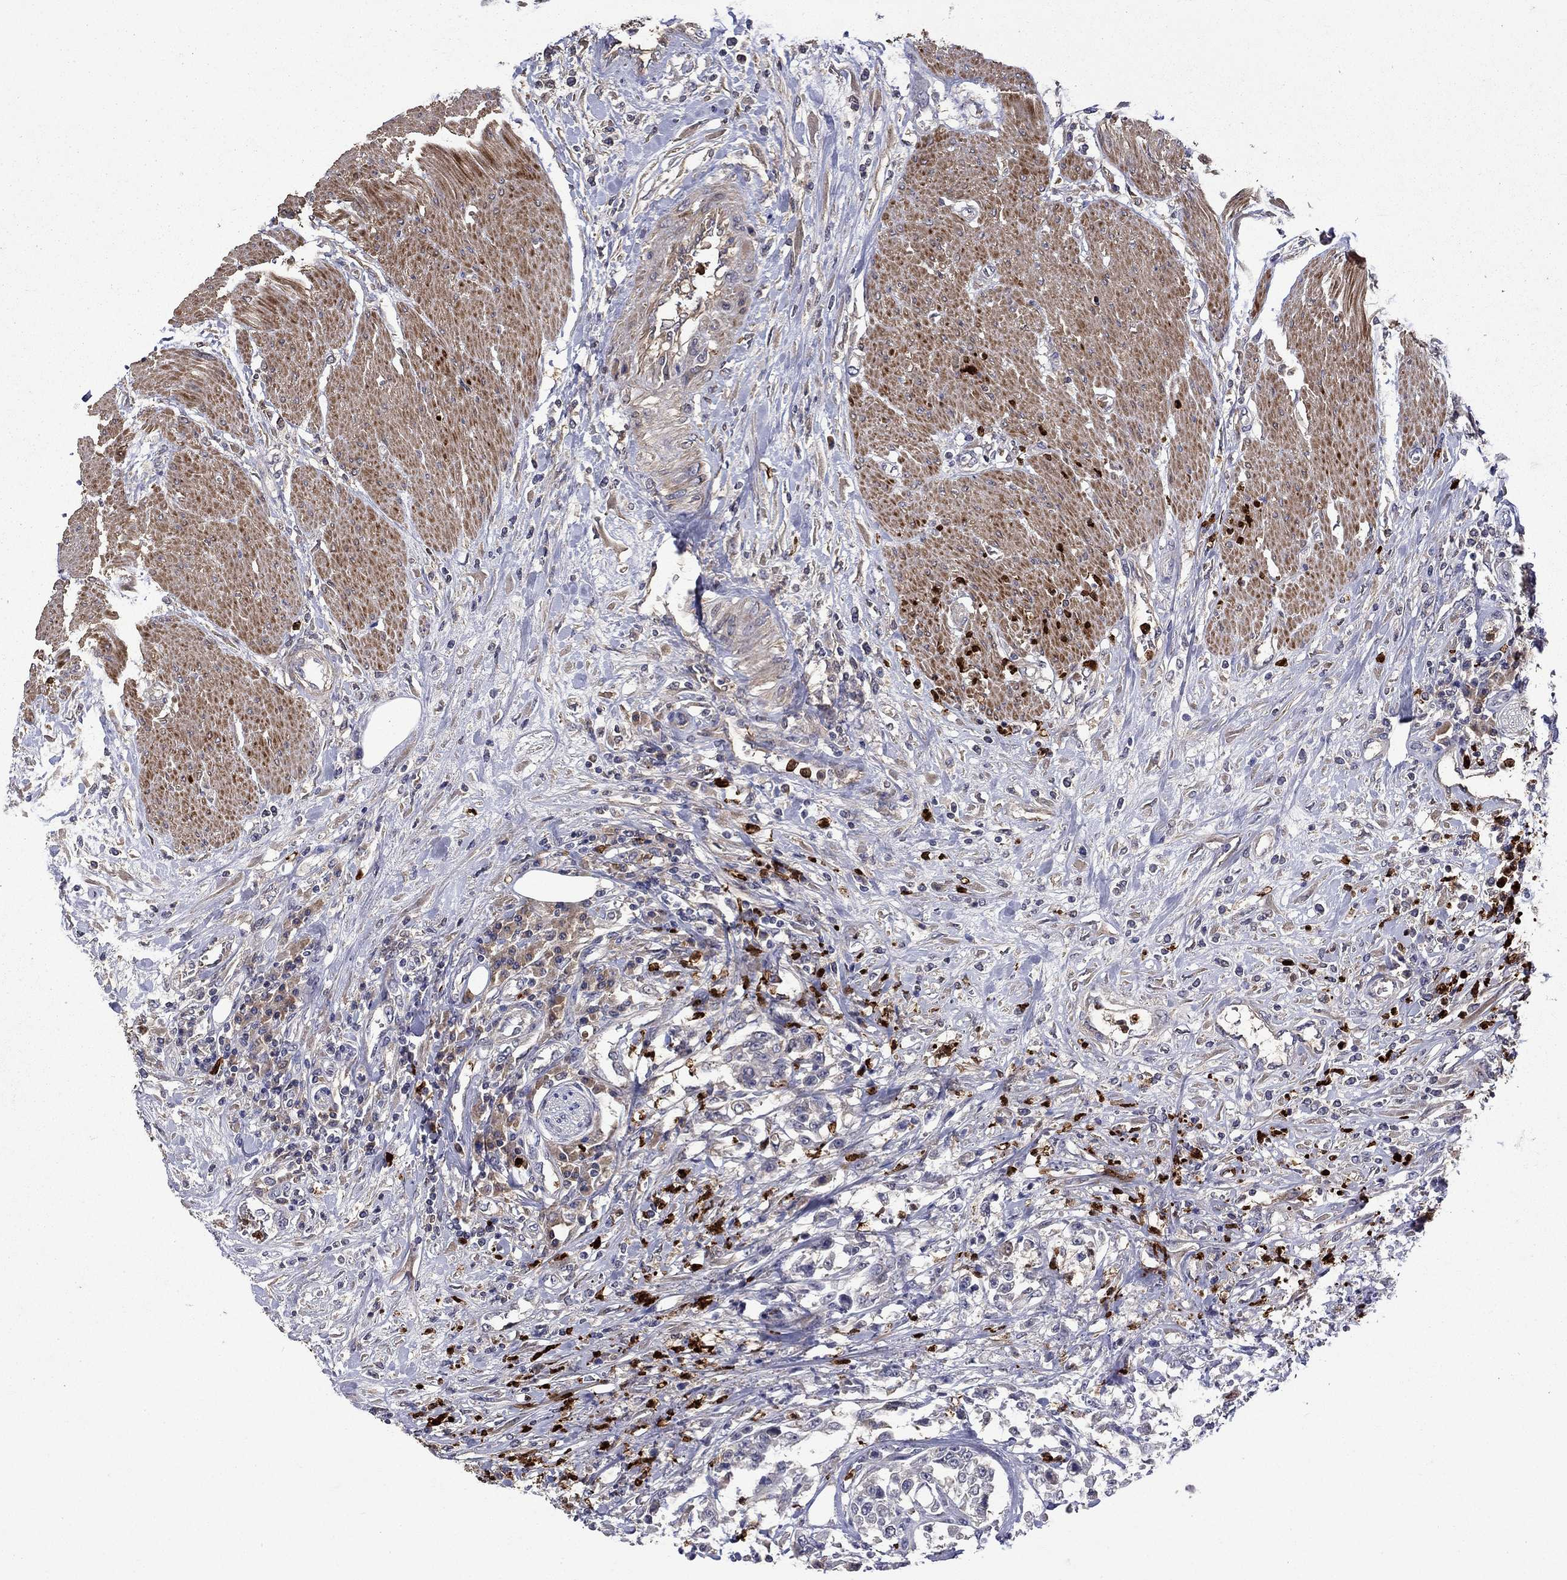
{"staining": {"intensity": "negative", "quantity": "none", "location": "none"}, "tissue": "urothelial cancer", "cell_type": "Tumor cells", "image_type": "cancer", "snomed": [{"axis": "morphology", "description": "Urothelial carcinoma, High grade"}, {"axis": "topography", "description": "Urinary bladder"}], "caption": "Urothelial cancer was stained to show a protein in brown. There is no significant staining in tumor cells. Brightfield microscopy of immunohistochemistry (IHC) stained with DAB (3,3'-diaminobenzidine) (brown) and hematoxylin (blue), captured at high magnification.", "gene": "SATB1", "patient": {"sex": "male", "age": 46}}